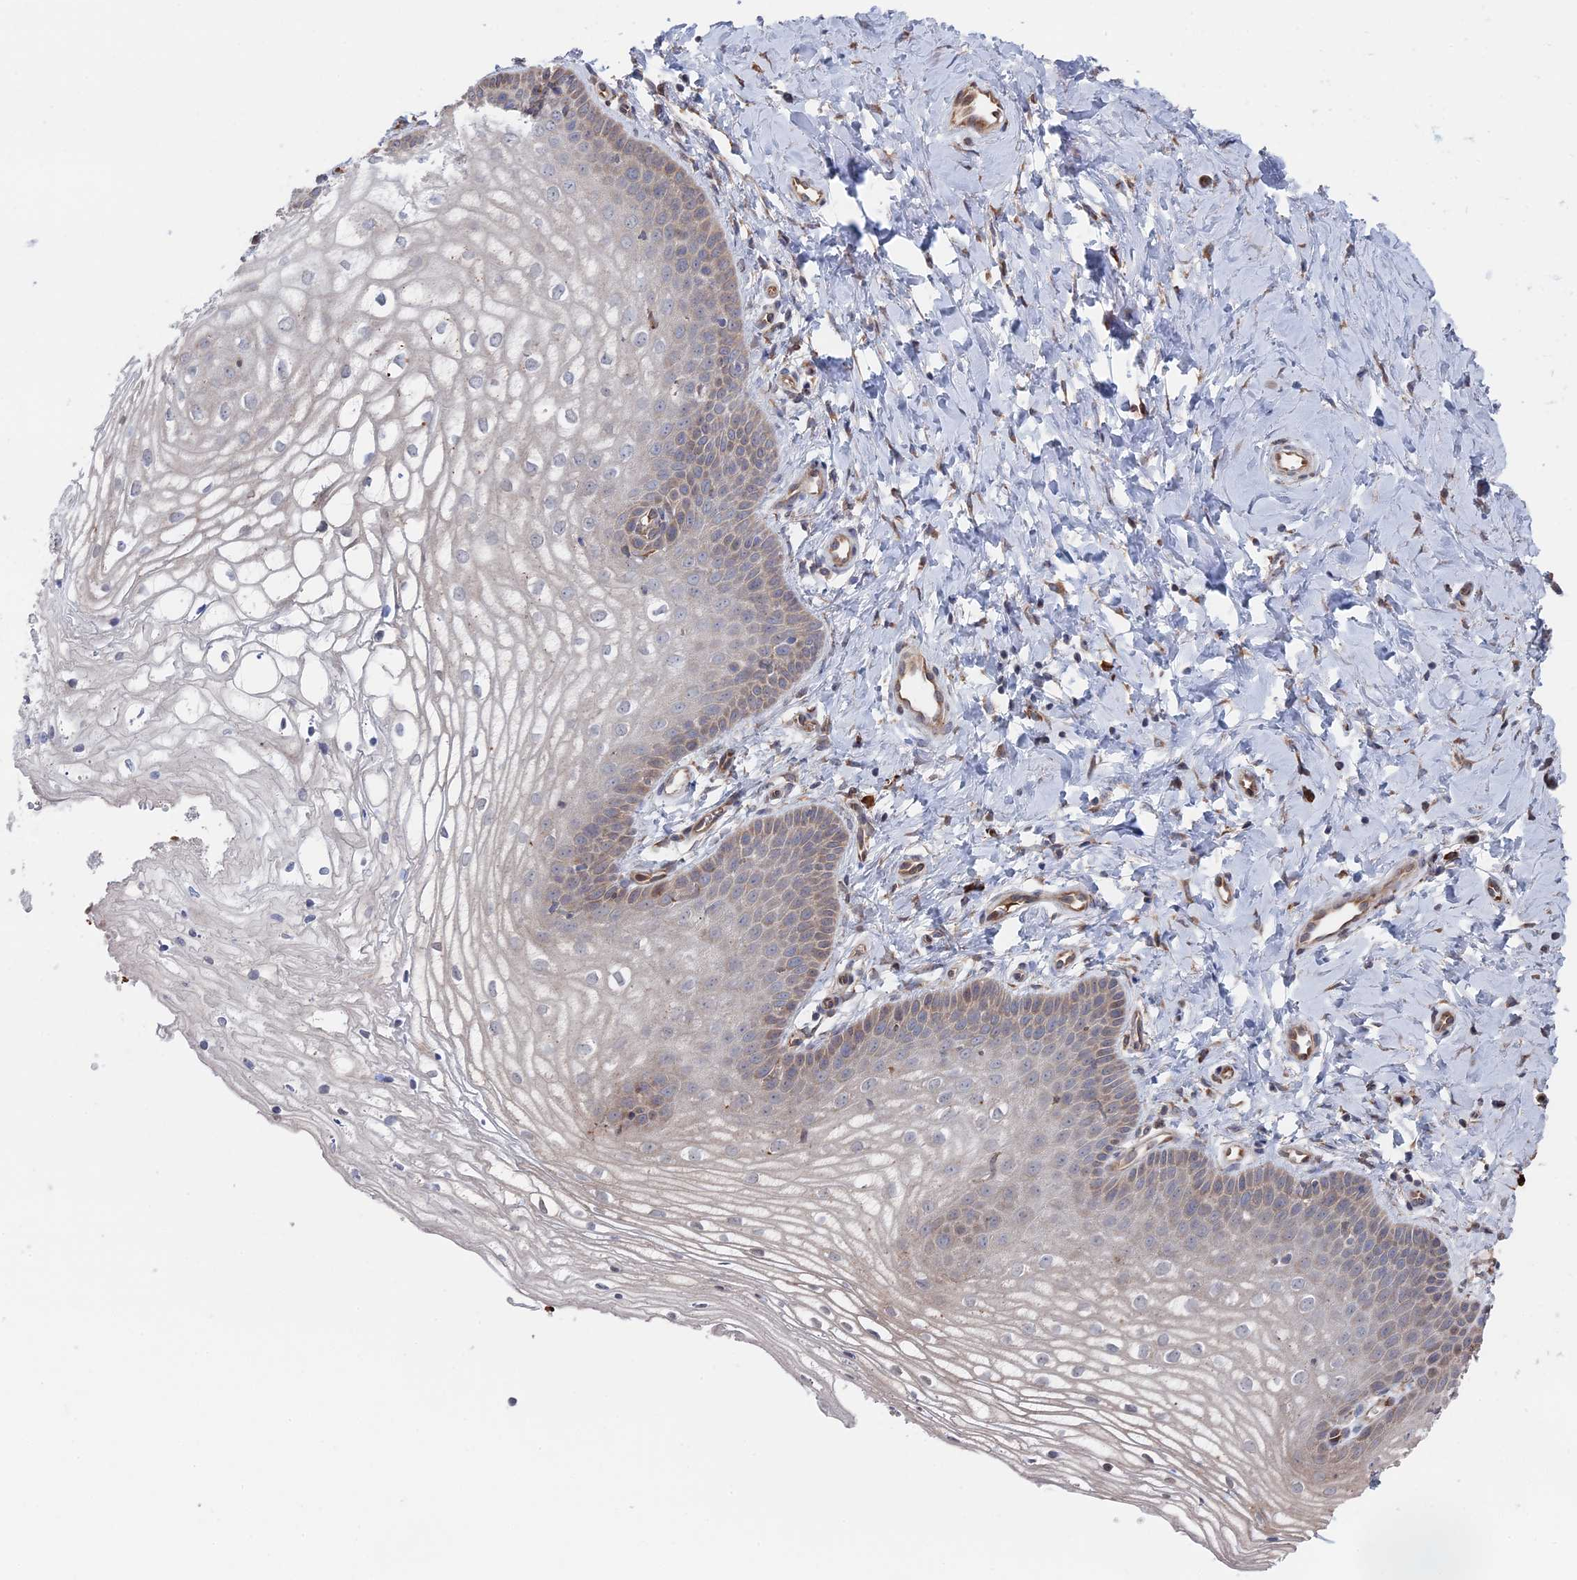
{"staining": {"intensity": "weak", "quantity": "<25%", "location": "cytoplasmic/membranous"}, "tissue": "vagina", "cell_type": "Squamous epithelial cells", "image_type": "normal", "snomed": [{"axis": "morphology", "description": "Normal tissue, NOS"}, {"axis": "topography", "description": "Vagina"}], "caption": "High power microscopy photomicrograph of an IHC micrograph of benign vagina, revealing no significant positivity in squamous epithelial cells.", "gene": "BPIFB6", "patient": {"sex": "female", "age": 68}}